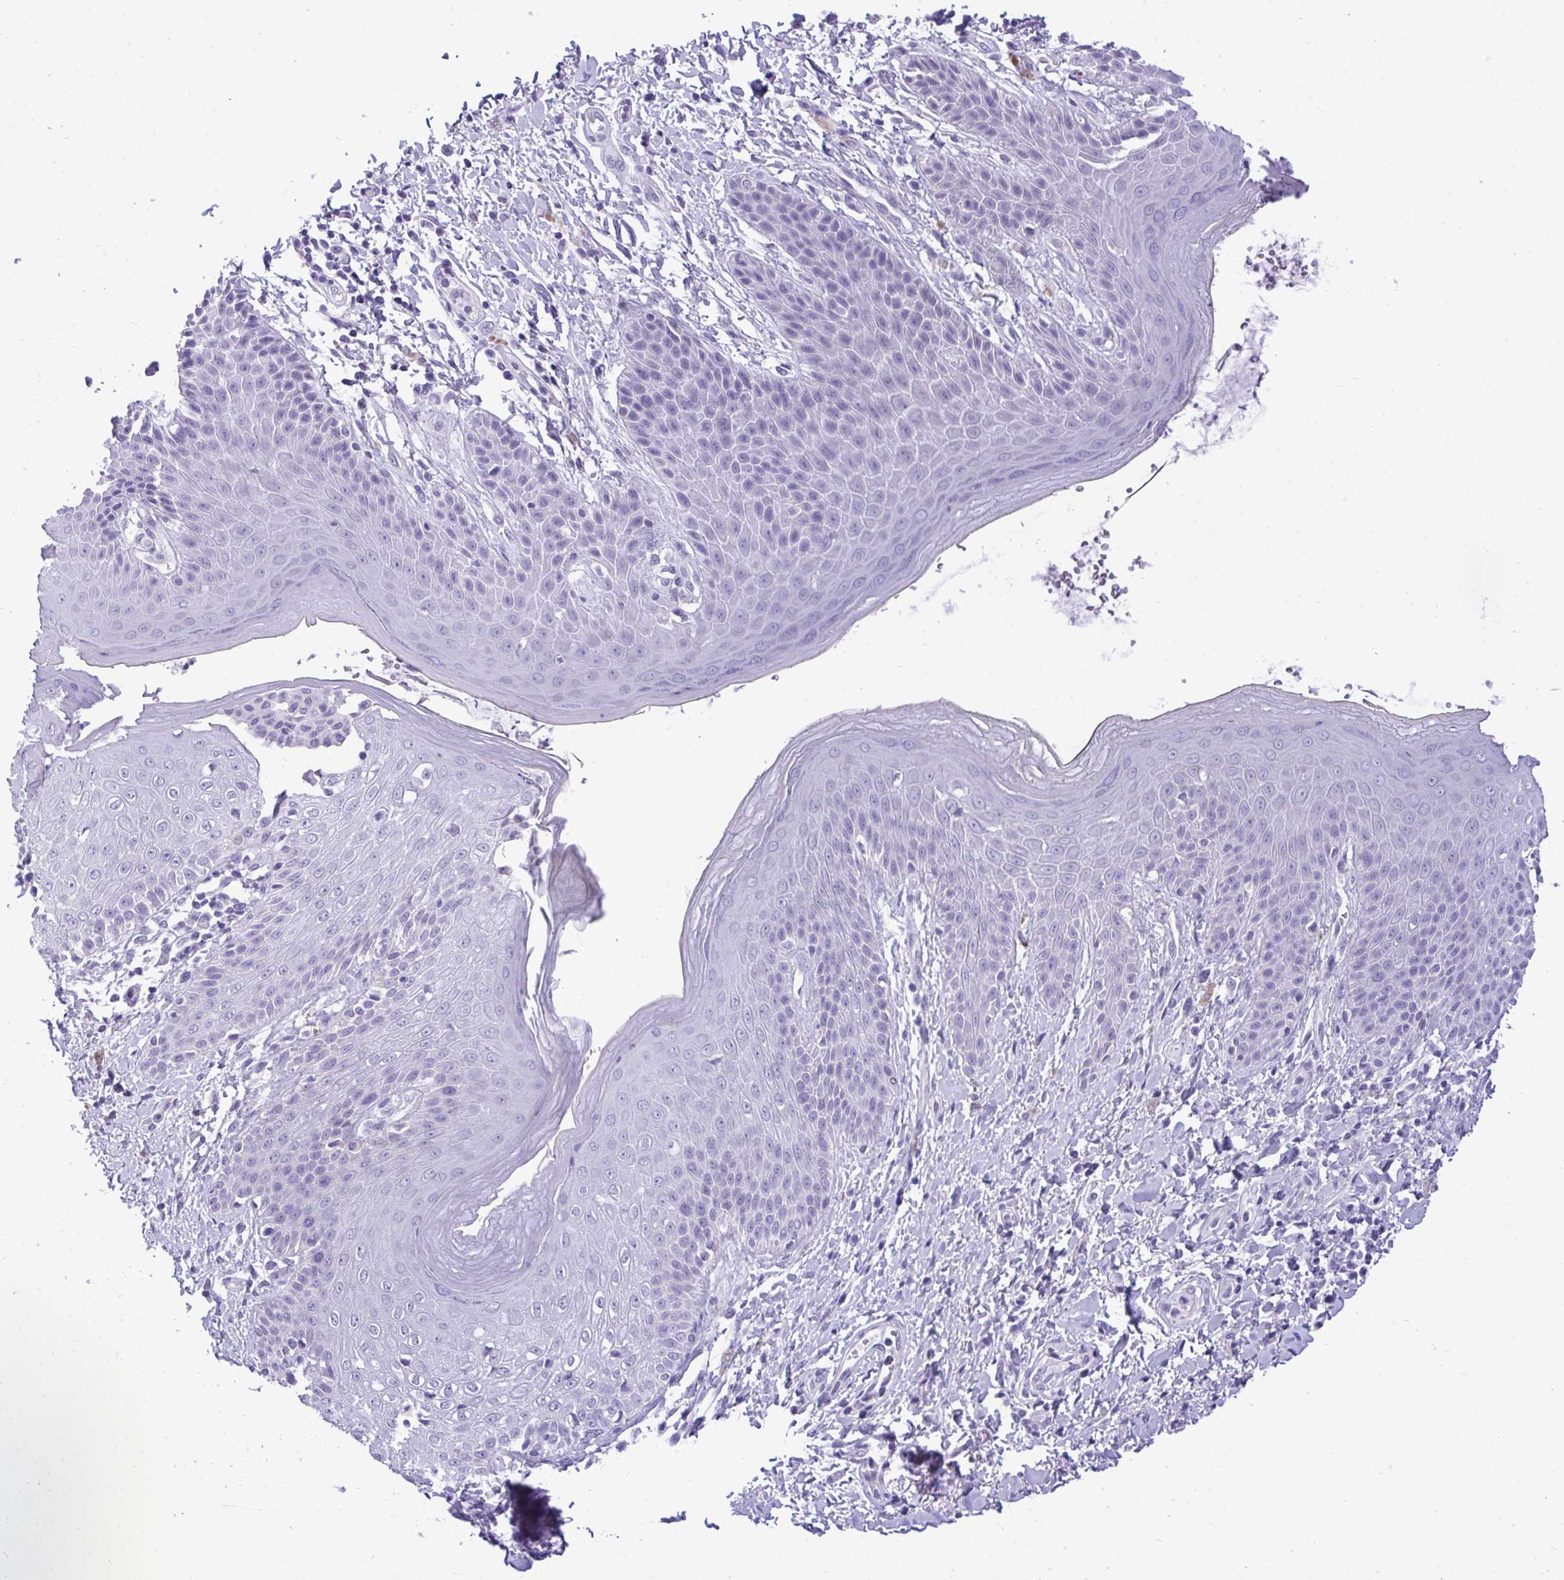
{"staining": {"intensity": "negative", "quantity": "none", "location": "none"}, "tissue": "skin", "cell_type": "Epidermal cells", "image_type": "normal", "snomed": [{"axis": "morphology", "description": "Normal tissue, NOS"}, {"axis": "topography", "description": "Anal"}, {"axis": "topography", "description": "Peripheral nerve tissue"}], "caption": "Photomicrograph shows no protein expression in epidermal cells of benign skin.", "gene": "PRM2", "patient": {"sex": "male", "age": 51}}